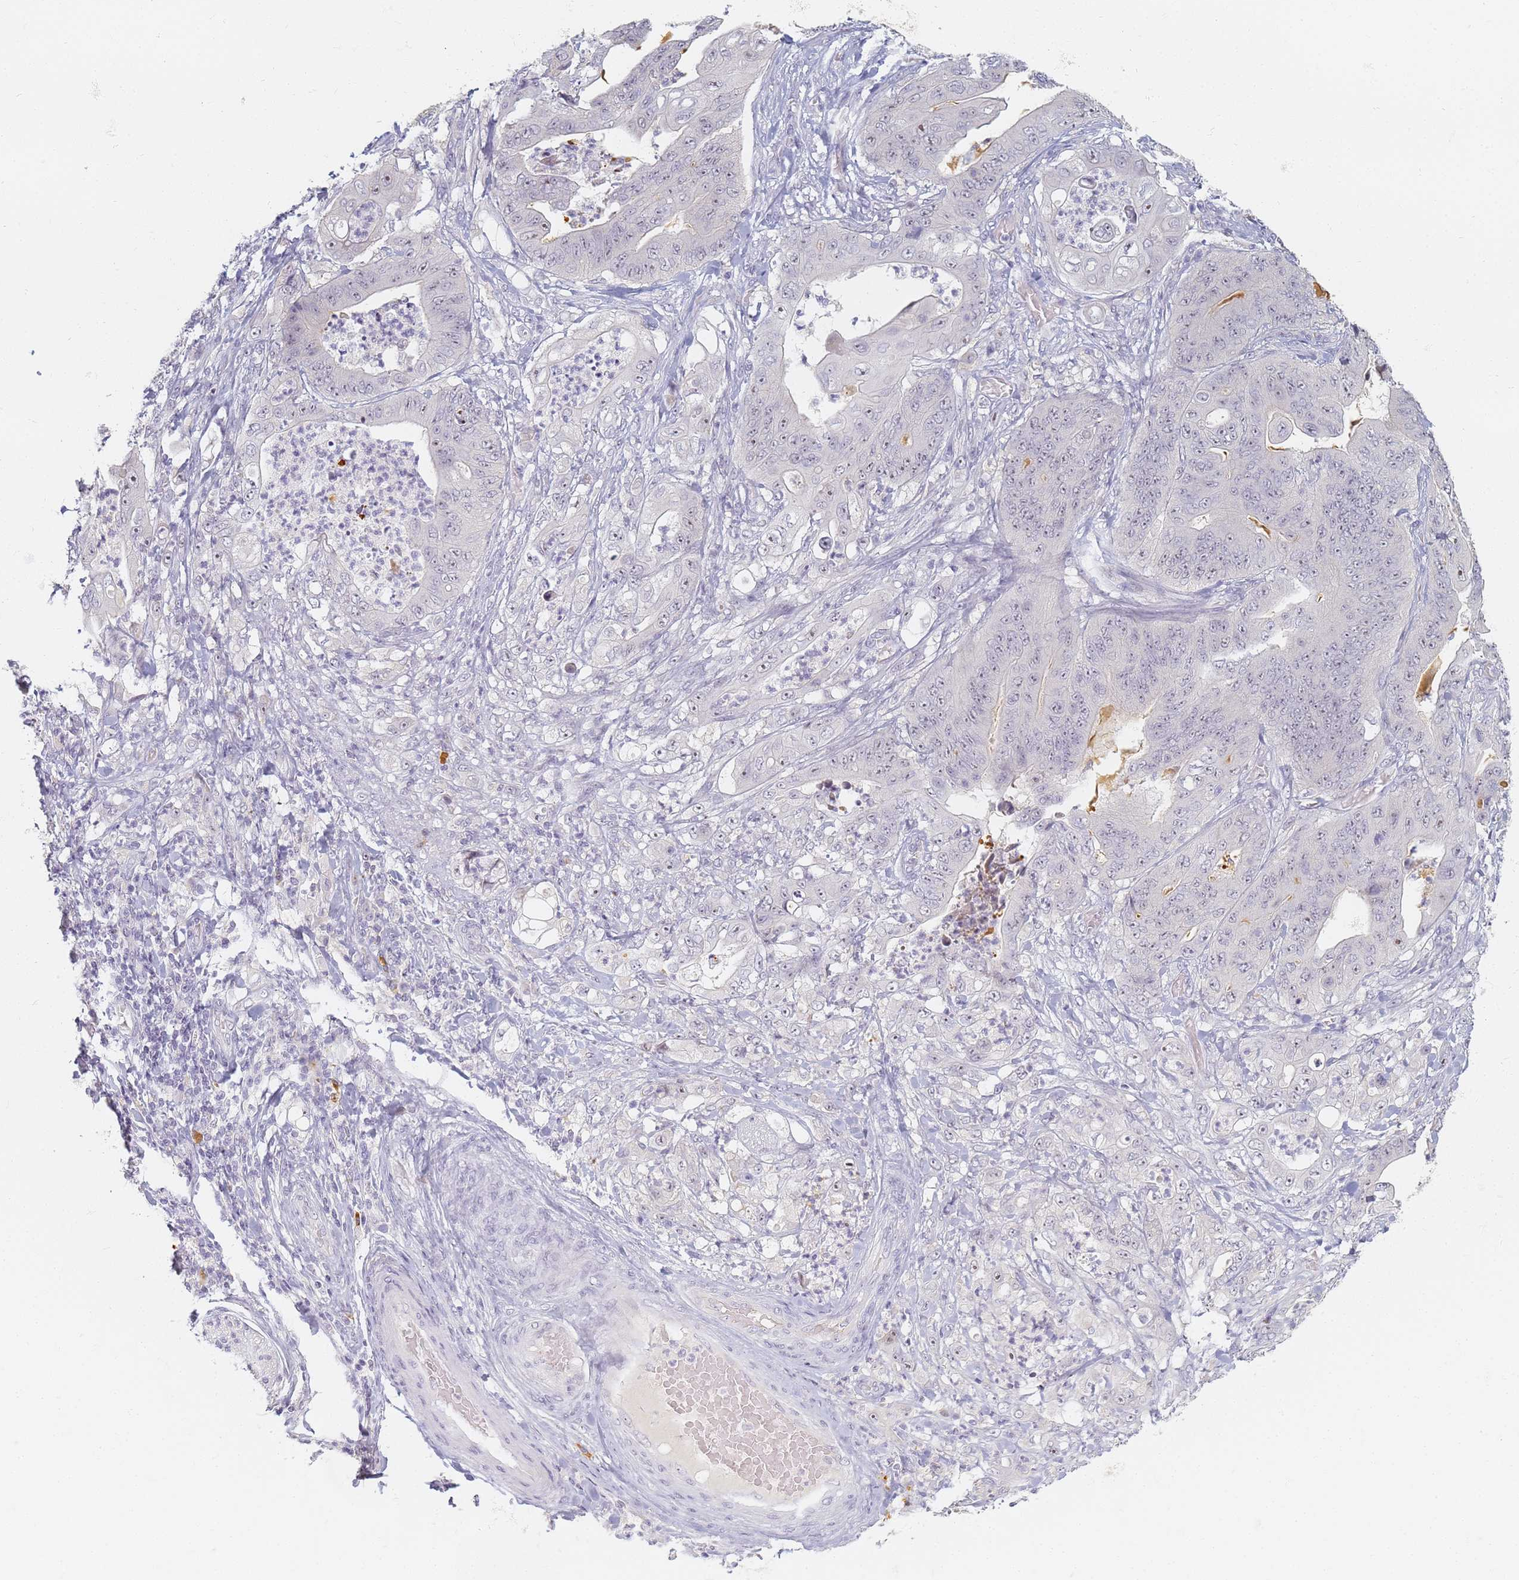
{"staining": {"intensity": "weak", "quantity": "25%-75%", "location": "nuclear"}, "tissue": "stomach cancer", "cell_type": "Tumor cells", "image_type": "cancer", "snomed": [{"axis": "morphology", "description": "Adenocarcinoma, NOS"}, {"axis": "topography", "description": "Stomach"}], "caption": "Adenocarcinoma (stomach) was stained to show a protein in brown. There is low levels of weak nuclear staining in approximately 25%-75% of tumor cells.", "gene": "SLC38A9", "patient": {"sex": "female", "age": 73}}